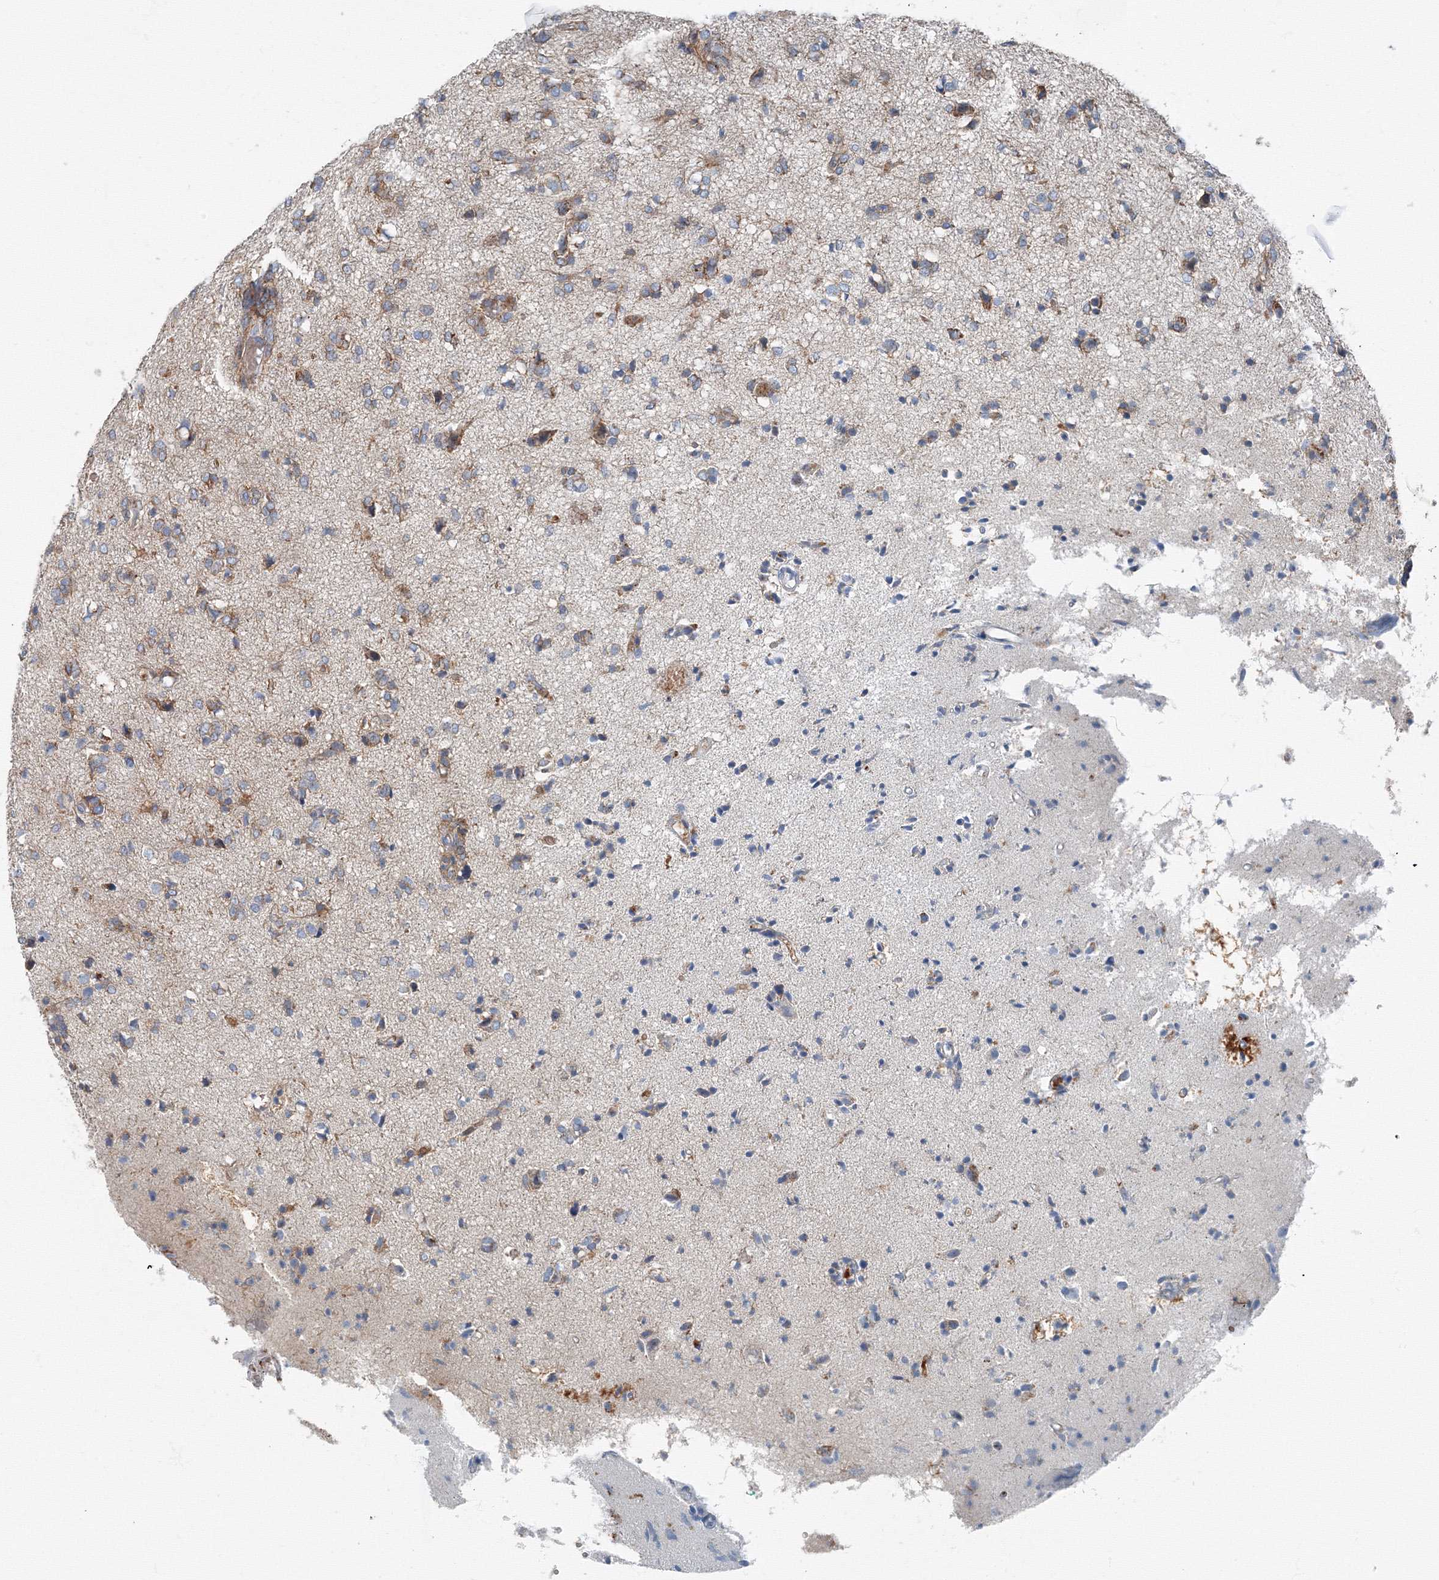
{"staining": {"intensity": "moderate", "quantity": "25%-75%", "location": "cytoplasmic/membranous"}, "tissue": "glioma", "cell_type": "Tumor cells", "image_type": "cancer", "snomed": [{"axis": "morphology", "description": "Glioma, malignant, High grade"}, {"axis": "topography", "description": "Brain"}], "caption": "DAB (3,3'-diaminobenzidine) immunohistochemical staining of human malignant glioma (high-grade) demonstrates moderate cytoplasmic/membranous protein staining in about 25%-75% of tumor cells.", "gene": "AASDH", "patient": {"sex": "female", "age": 59}}